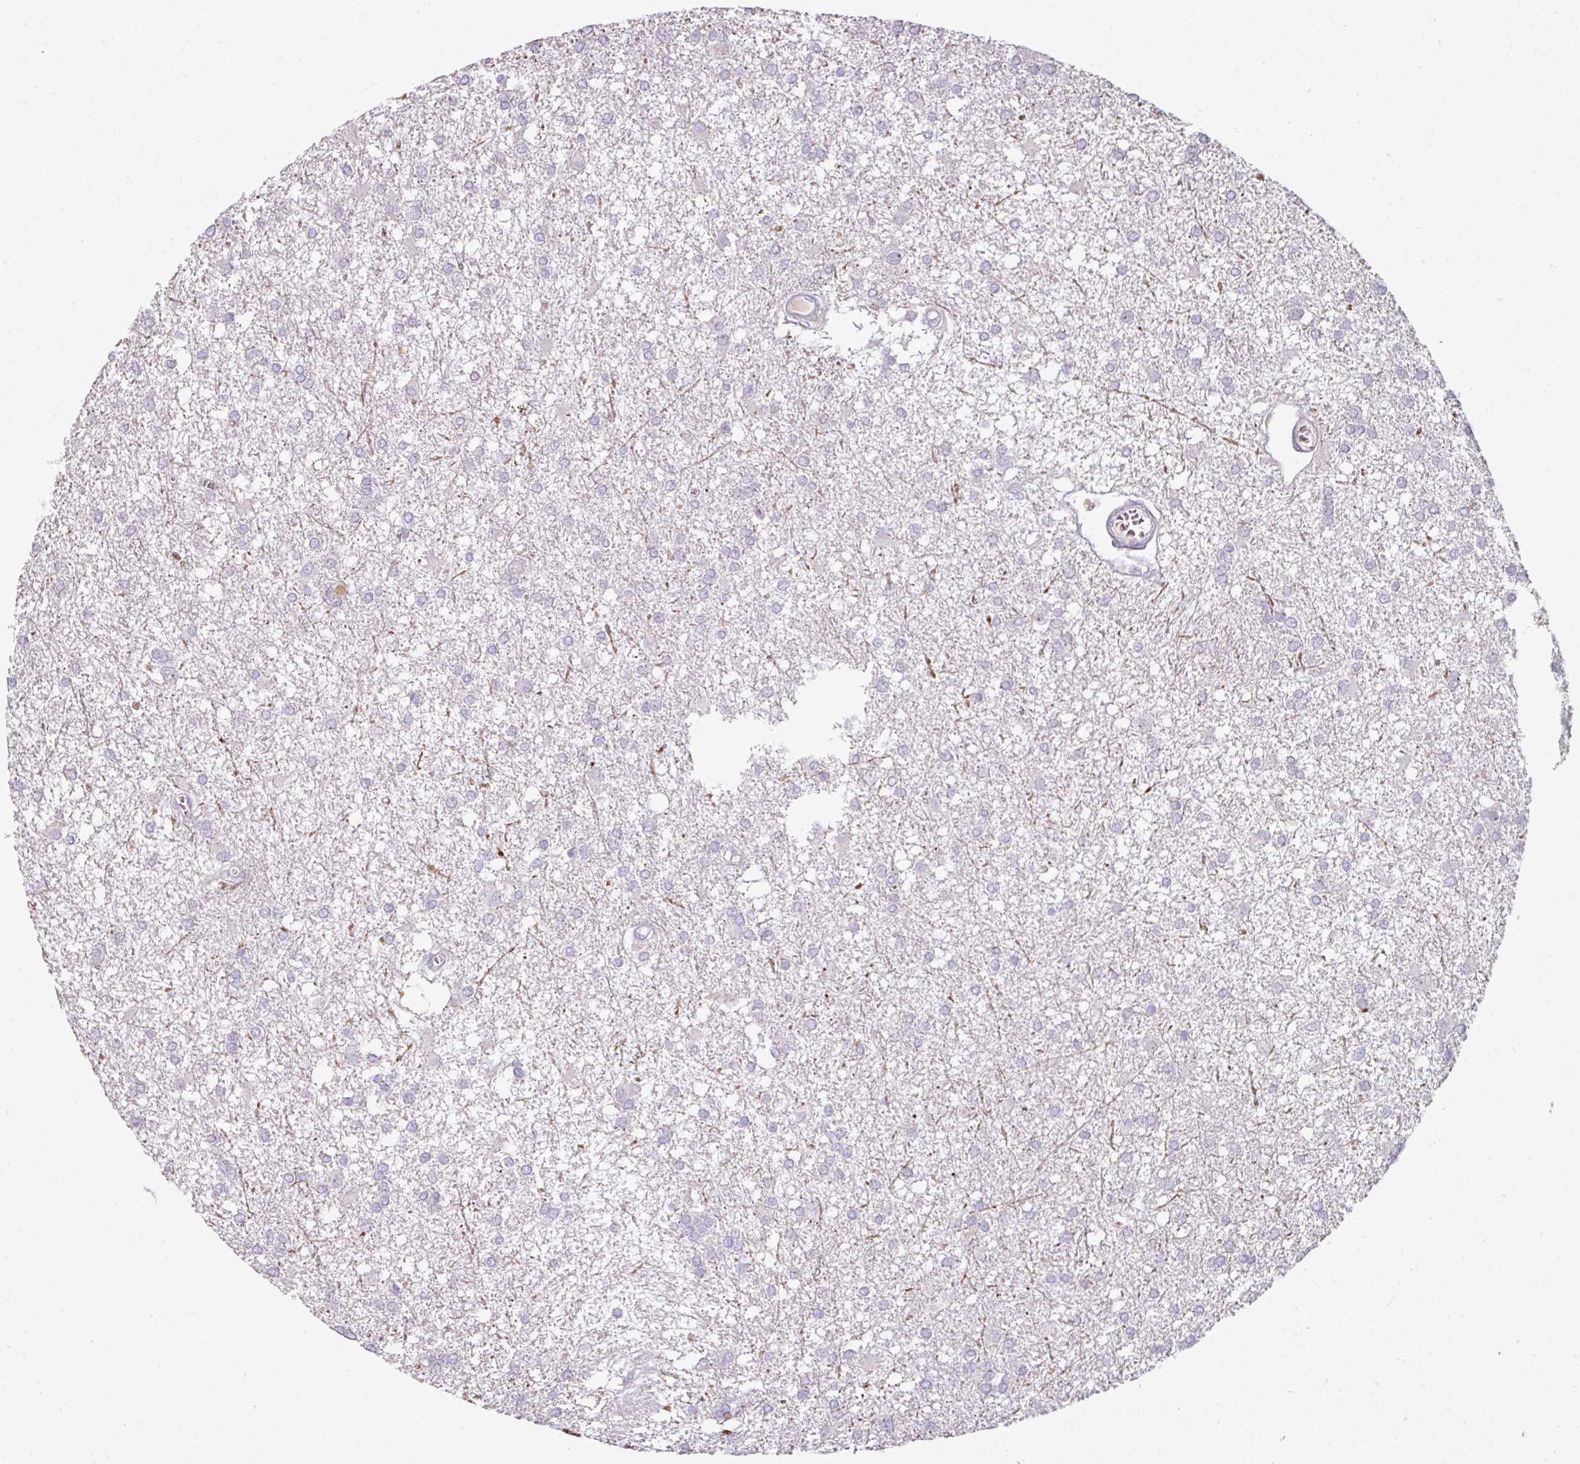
{"staining": {"intensity": "negative", "quantity": "none", "location": "none"}, "tissue": "glioma", "cell_type": "Tumor cells", "image_type": "cancer", "snomed": [{"axis": "morphology", "description": "Glioma, malignant, High grade"}, {"axis": "topography", "description": "Brain"}], "caption": "Protein analysis of malignant glioma (high-grade) exhibits no significant expression in tumor cells. Brightfield microscopy of immunohistochemistry stained with DAB (3,3'-diaminobenzidine) (brown) and hematoxylin (blue), captured at high magnification.", "gene": "FHAD1", "patient": {"sex": "male", "age": 48}}